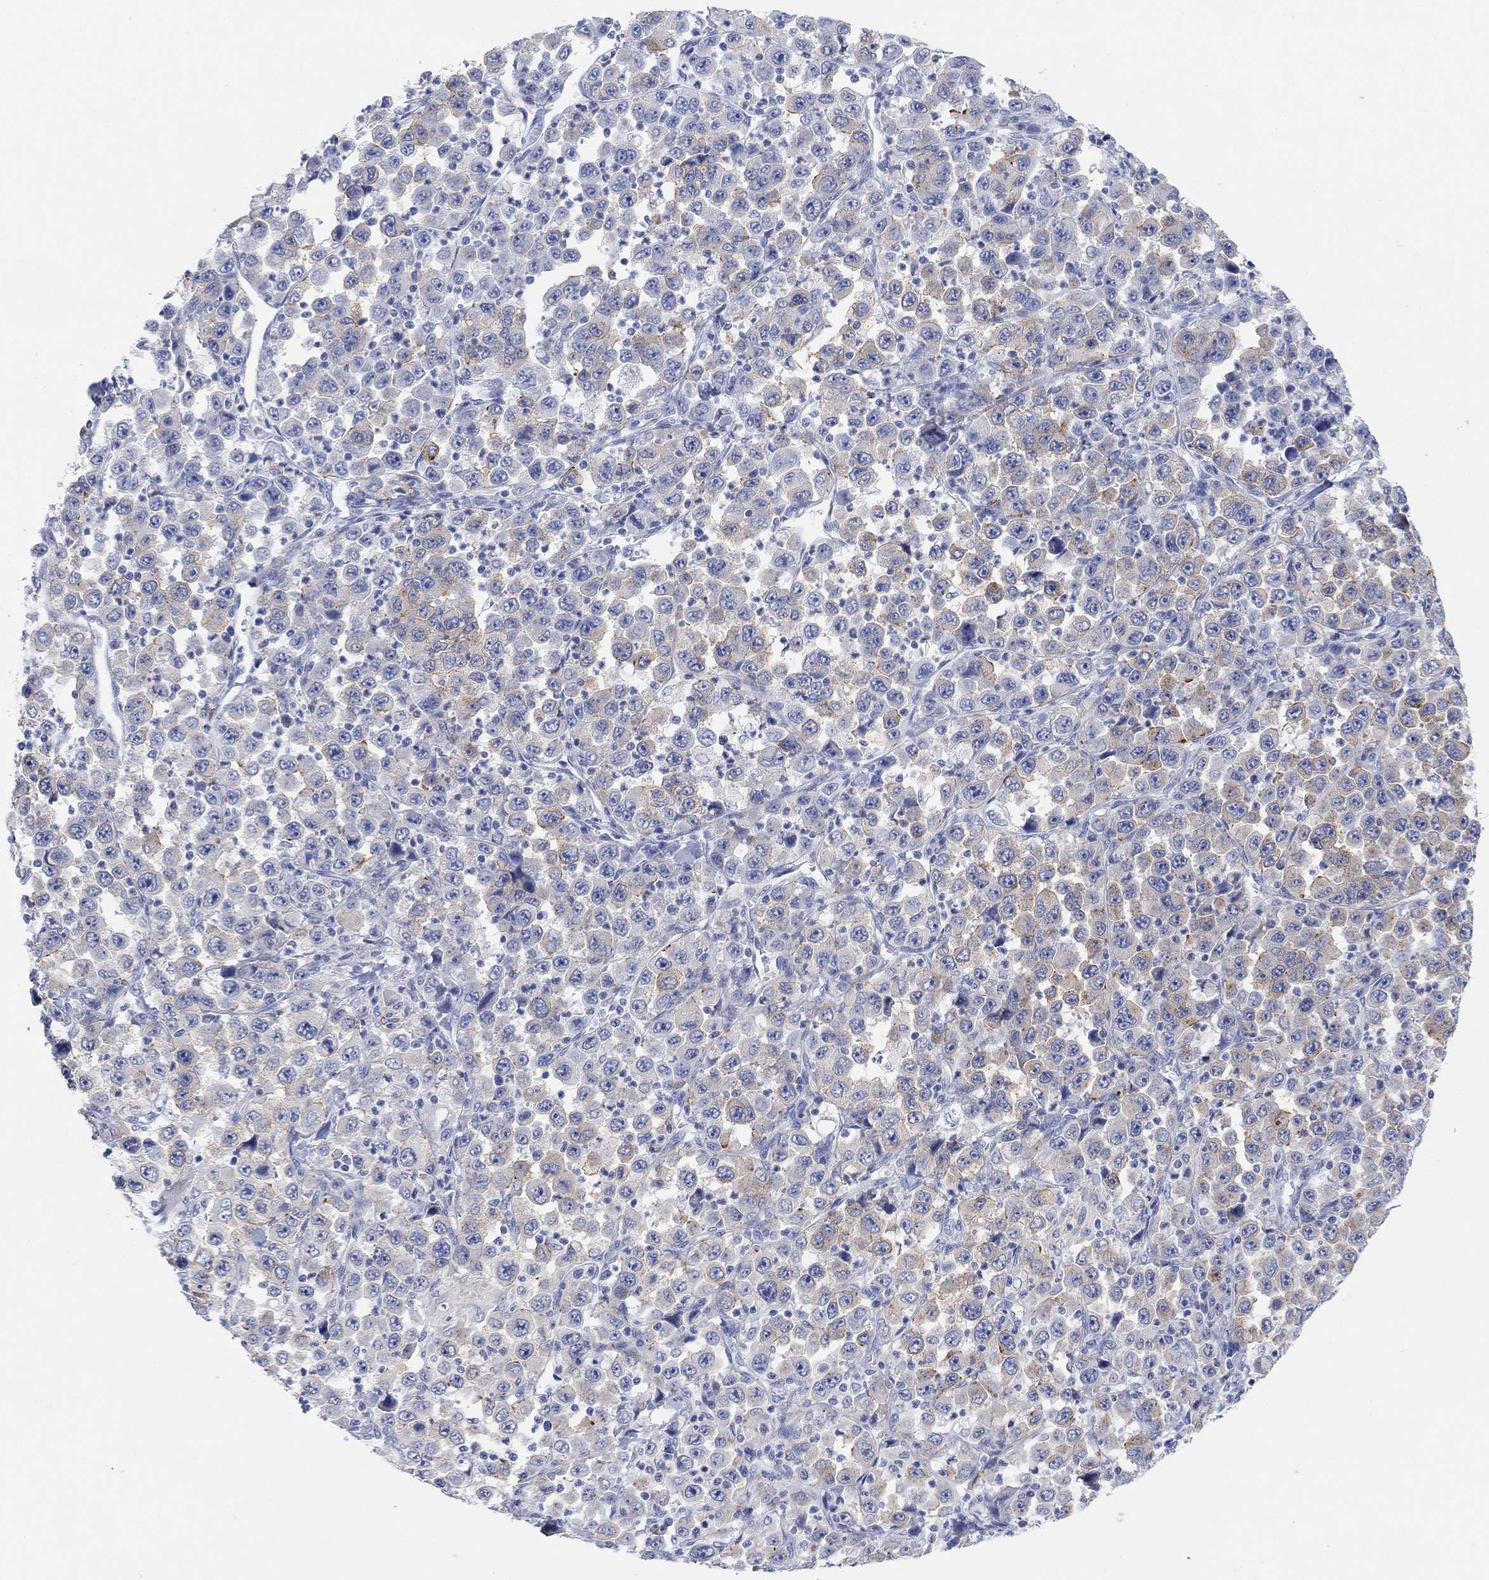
{"staining": {"intensity": "strong", "quantity": "<25%", "location": "cytoplasmic/membranous"}, "tissue": "stomach cancer", "cell_type": "Tumor cells", "image_type": "cancer", "snomed": [{"axis": "morphology", "description": "Normal tissue, NOS"}, {"axis": "morphology", "description": "Adenocarcinoma, NOS"}, {"axis": "topography", "description": "Stomach, upper"}, {"axis": "topography", "description": "Stomach"}], "caption": "Human stomach cancer stained with a protein marker shows strong staining in tumor cells.", "gene": "RGS1", "patient": {"sex": "male", "age": 59}}